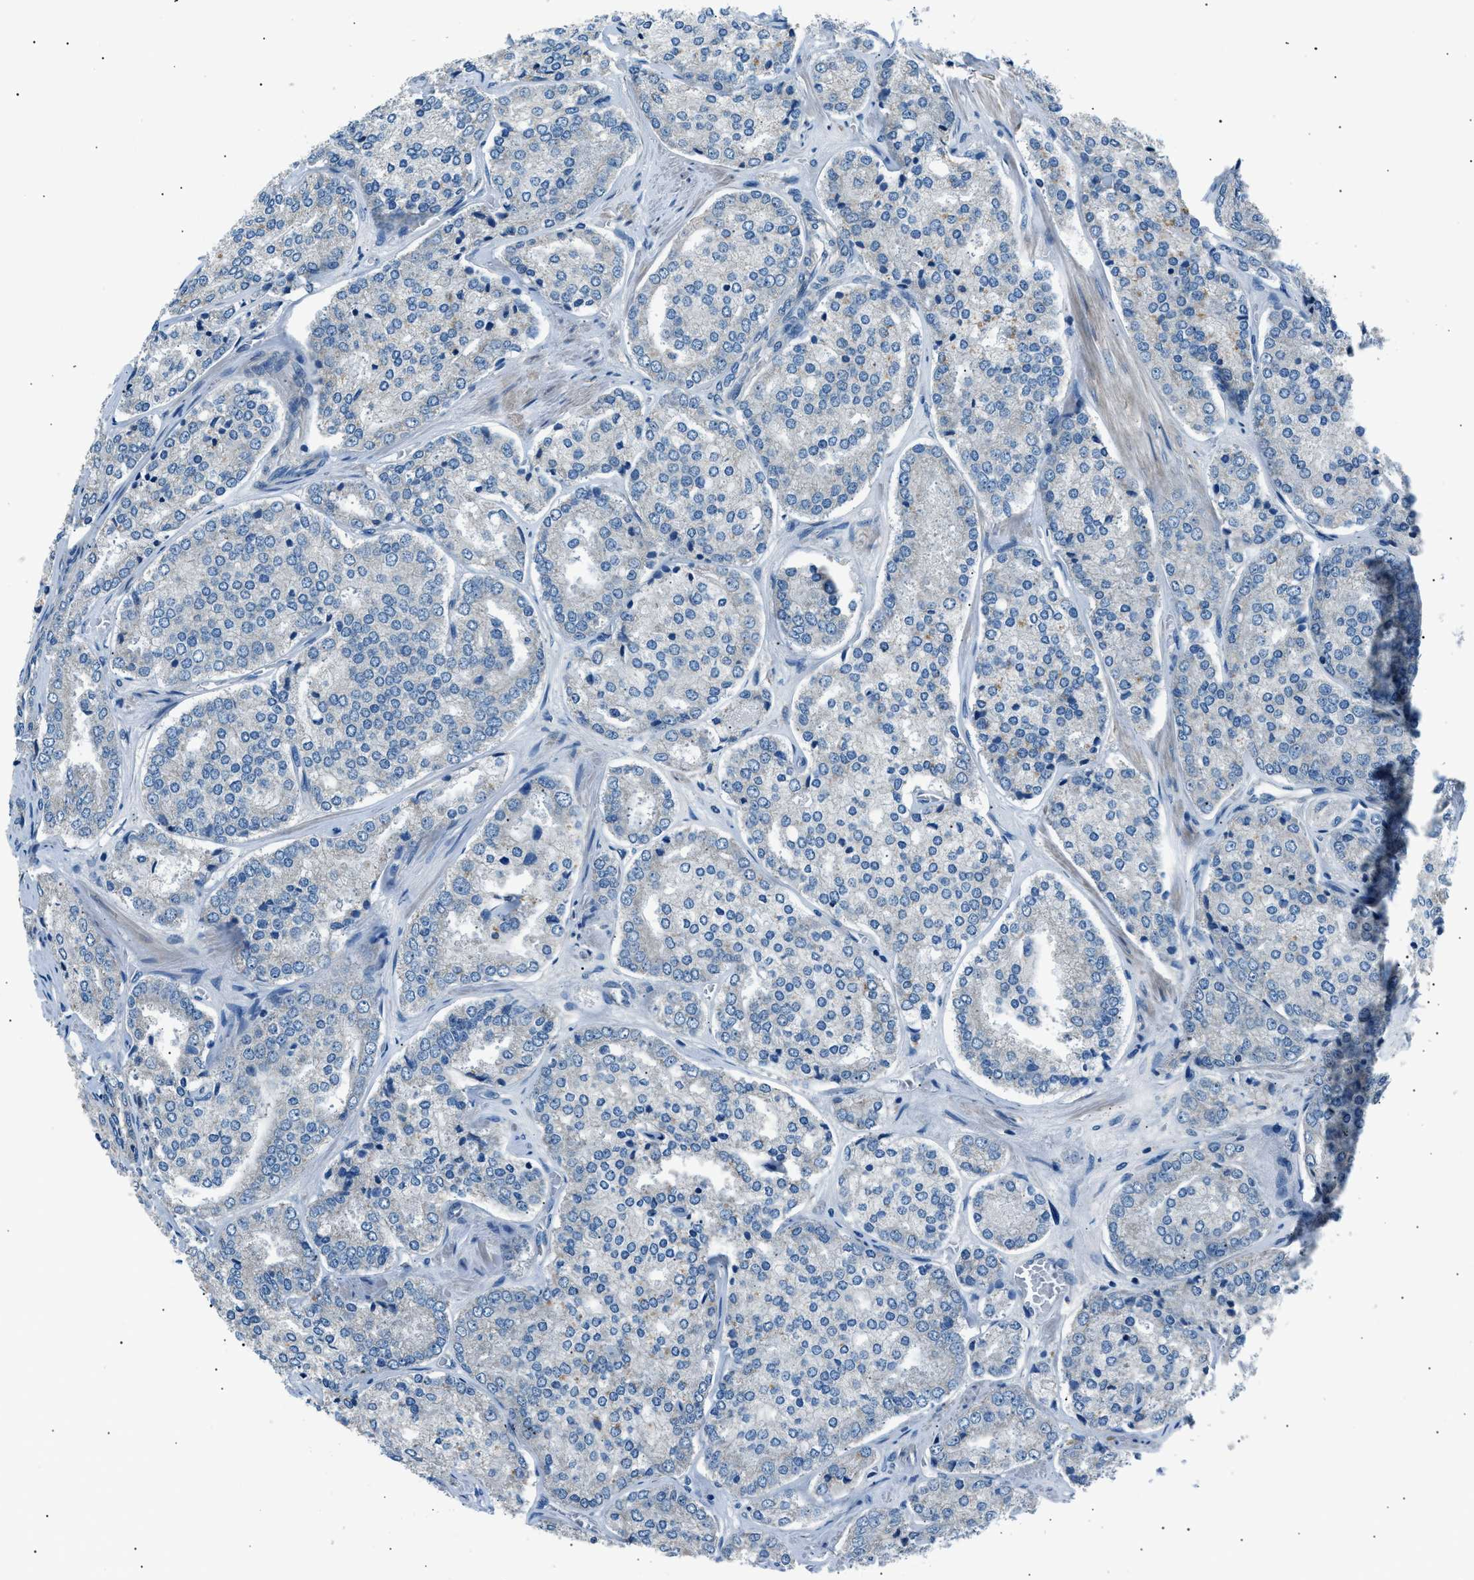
{"staining": {"intensity": "negative", "quantity": "none", "location": "none"}, "tissue": "prostate cancer", "cell_type": "Tumor cells", "image_type": "cancer", "snomed": [{"axis": "morphology", "description": "Adenocarcinoma, High grade"}, {"axis": "topography", "description": "Prostate"}], "caption": "Immunohistochemistry (IHC) micrograph of neoplastic tissue: human prostate adenocarcinoma (high-grade) stained with DAB (3,3'-diaminobenzidine) displays no significant protein expression in tumor cells.", "gene": "LRRC37B", "patient": {"sex": "male", "age": 65}}